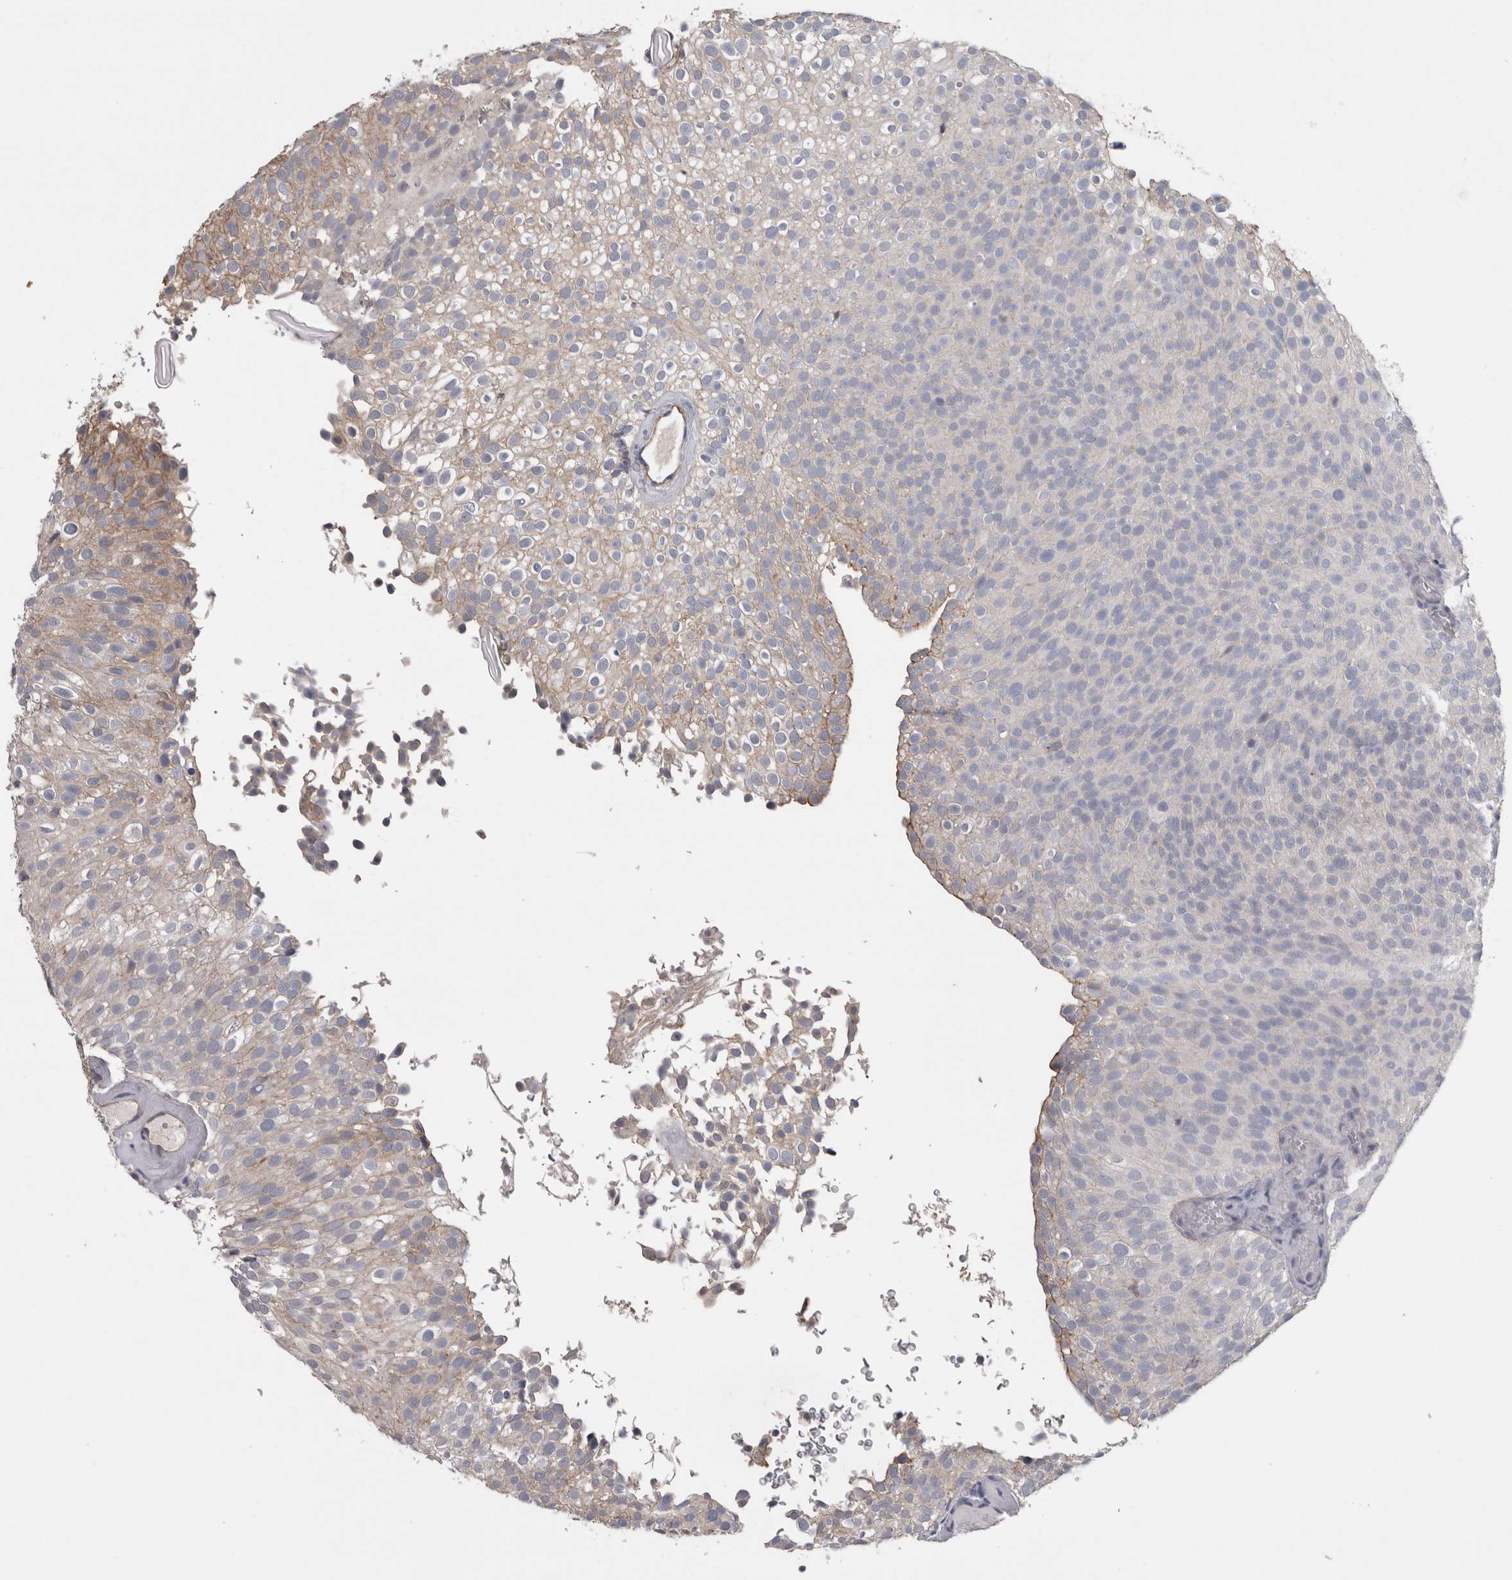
{"staining": {"intensity": "moderate", "quantity": "<25%", "location": "cytoplasmic/membranous"}, "tissue": "urothelial cancer", "cell_type": "Tumor cells", "image_type": "cancer", "snomed": [{"axis": "morphology", "description": "Urothelial carcinoma, Low grade"}, {"axis": "topography", "description": "Urinary bladder"}], "caption": "A high-resolution image shows immunohistochemistry (IHC) staining of urothelial cancer, which reveals moderate cytoplasmic/membranous positivity in approximately <25% of tumor cells. (brown staining indicates protein expression, while blue staining denotes nuclei).", "gene": "NECTIN2", "patient": {"sex": "male", "age": 78}}